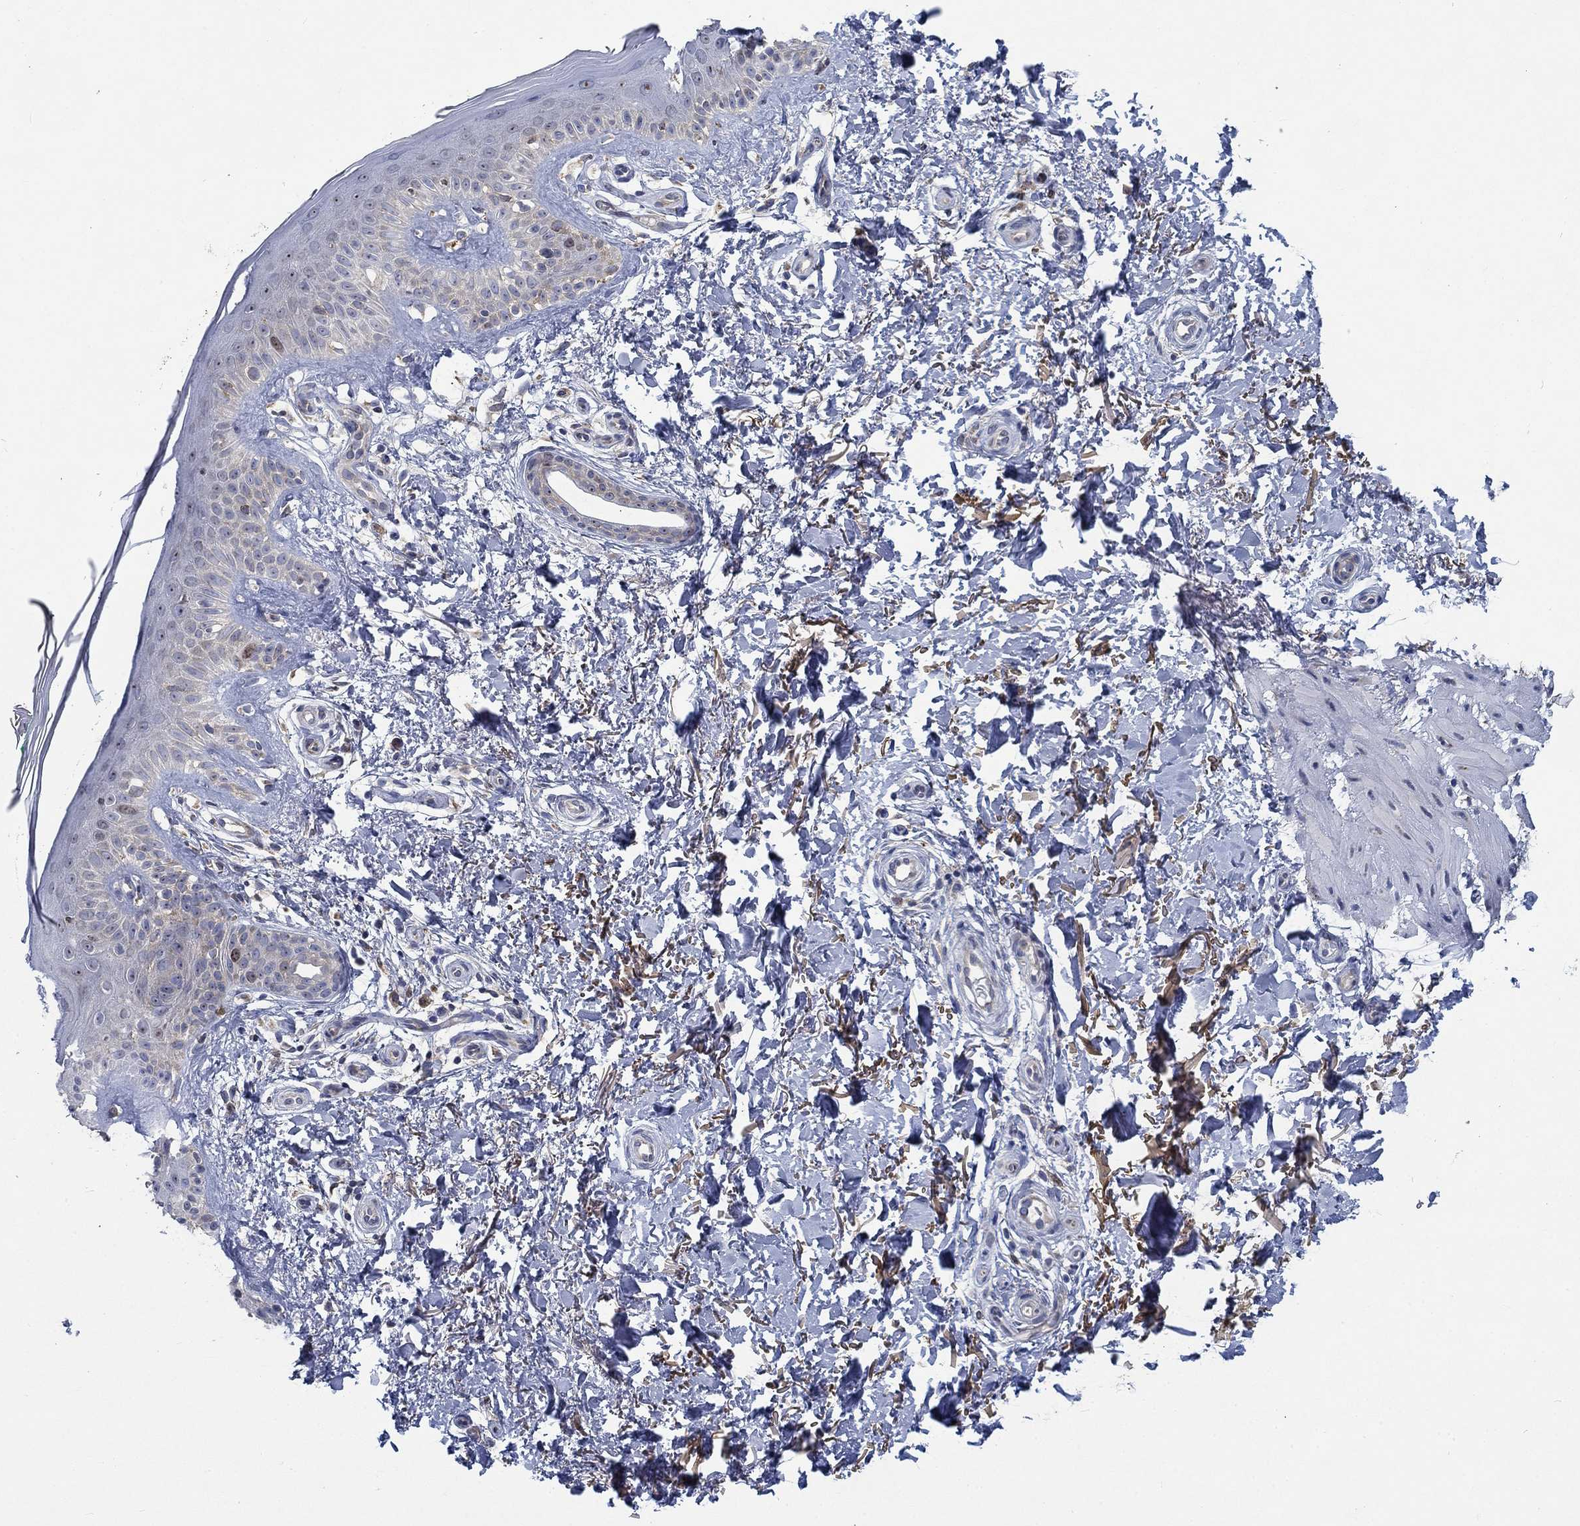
{"staining": {"intensity": "negative", "quantity": "none", "location": "none"}, "tissue": "skin", "cell_type": "Fibroblasts", "image_type": "normal", "snomed": [{"axis": "morphology", "description": "Normal tissue, NOS"}, {"axis": "morphology", "description": "Inflammation, NOS"}, {"axis": "morphology", "description": "Fibrosis, NOS"}, {"axis": "topography", "description": "Skin"}], "caption": "A high-resolution micrograph shows immunohistochemistry staining of benign skin, which shows no significant staining in fibroblasts.", "gene": "MMP24", "patient": {"sex": "male", "age": 71}}